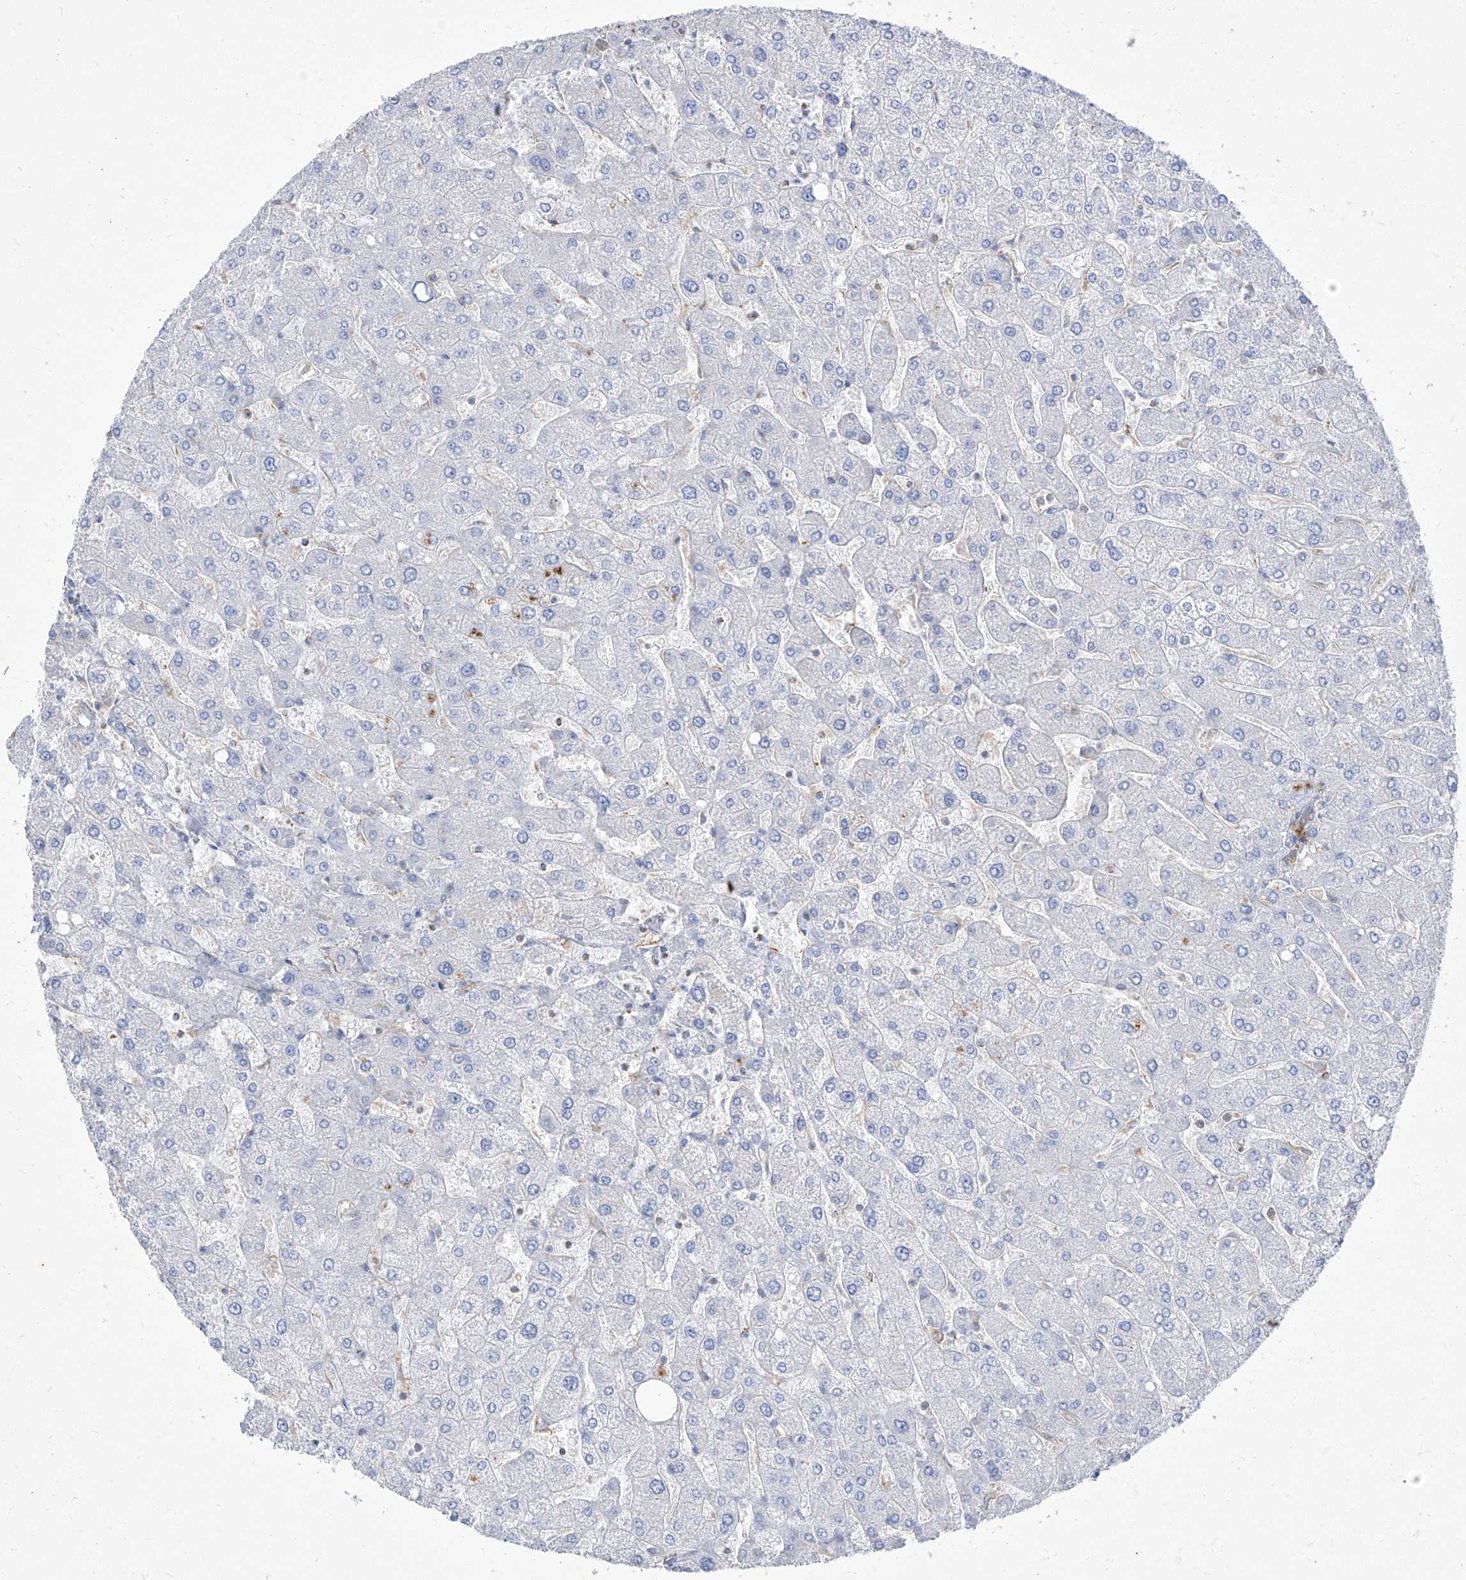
{"staining": {"intensity": "weak", "quantity": "25%-75%", "location": "cytoplasmic/membranous"}, "tissue": "liver", "cell_type": "Cholangiocytes", "image_type": "normal", "snomed": [{"axis": "morphology", "description": "Normal tissue, NOS"}, {"axis": "topography", "description": "Liver"}], "caption": "Weak cytoplasmic/membranous protein positivity is appreciated in about 25%-75% of cholangiocytes in liver.", "gene": "C1orf74", "patient": {"sex": "male", "age": 55}}